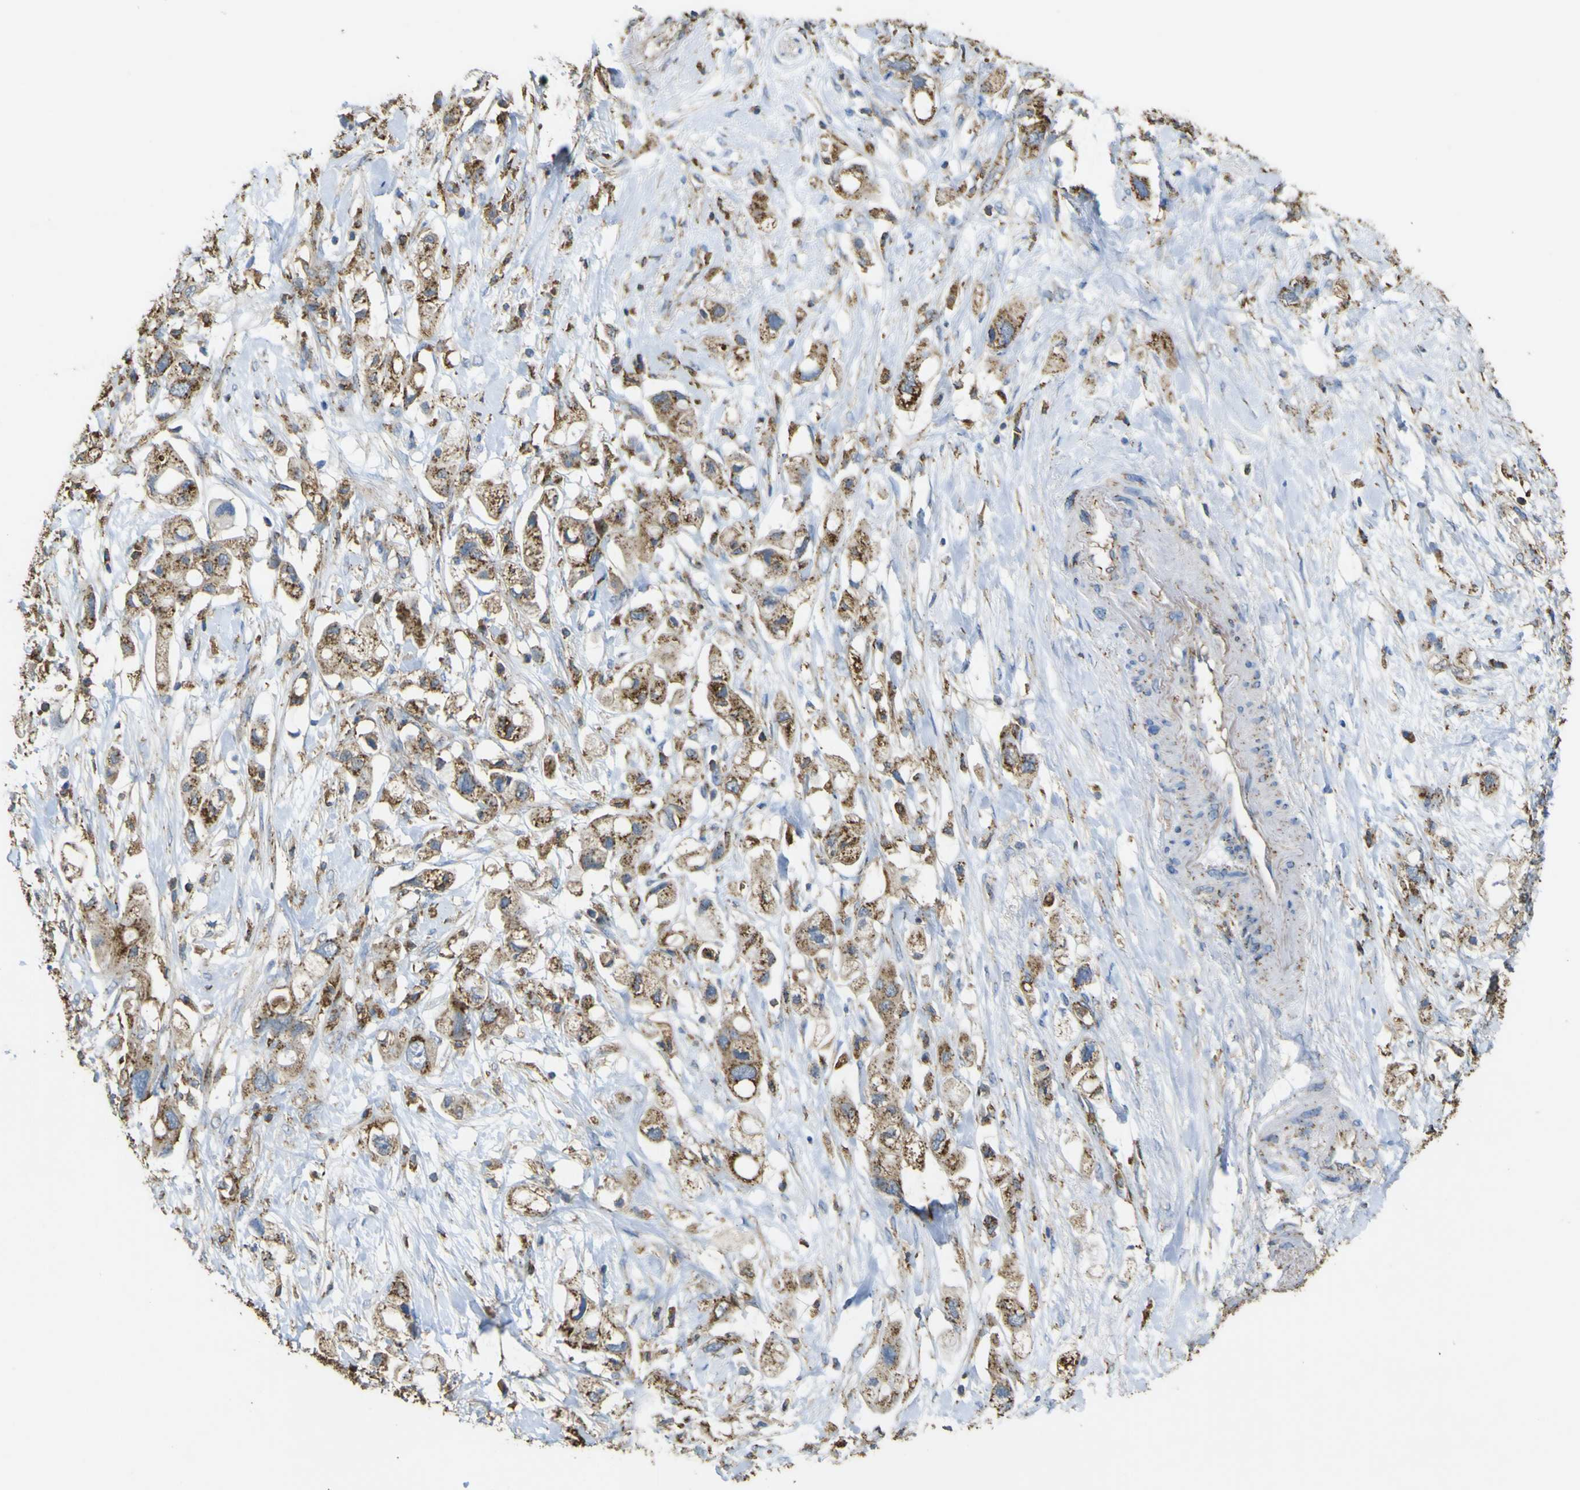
{"staining": {"intensity": "strong", "quantity": ">75%", "location": "cytoplasmic/membranous"}, "tissue": "pancreatic cancer", "cell_type": "Tumor cells", "image_type": "cancer", "snomed": [{"axis": "morphology", "description": "Adenocarcinoma, NOS"}, {"axis": "topography", "description": "Pancreas"}], "caption": "Approximately >75% of tumor cells in human adenocarcinoma (pancreatic) show strong cytoplasmic/membranous protein positivity as visualized by brown immunohistochemical staining.", "gene": "ACSL3", "patient": {"sex": "female", "age": 56}}